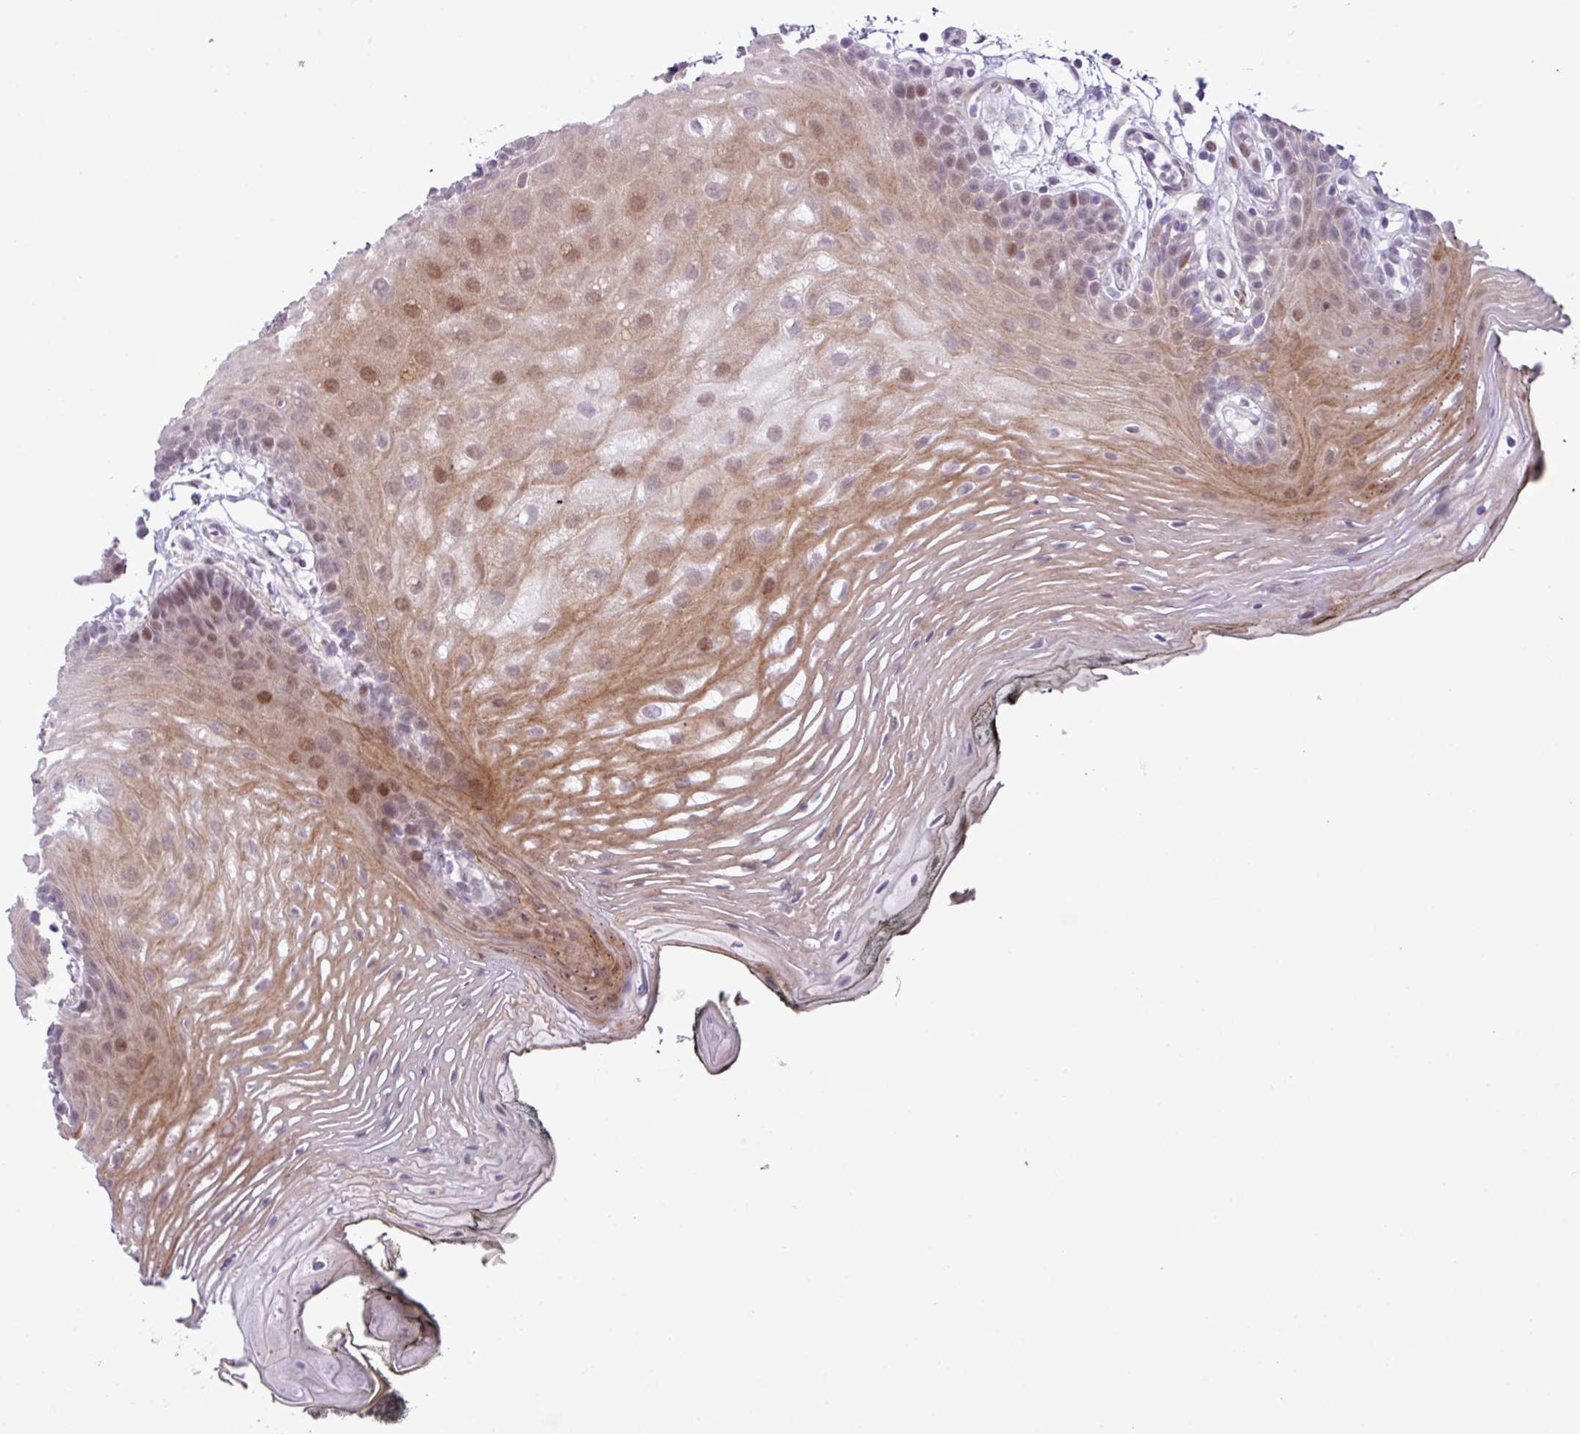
{"staining": {"intensity": "moderate", "quantity": "25%-75%", "location": "cytoplasmic/membranous,nuclear"}, "tissue": "oral mucosa", "cell_type": "Squamous epithelial cells", "image_type": "normal", "snomed": [{"axis": "morphology", "description": "Normal tissue, NOS"}, {"axis": "topography", "description": "Oral tissue"}, {"axis": "topography", "description": "Tounge, NOS"}], "caption": "Oral mucosa stained with DAB IHC exhibits medium levels of moderate cytoplasmic/membranous,nuclear expression in about 25%-75% of squamous epithelial cells.", "gene": "YLPM1", "patient": {"sex": "female", "age": 81}}